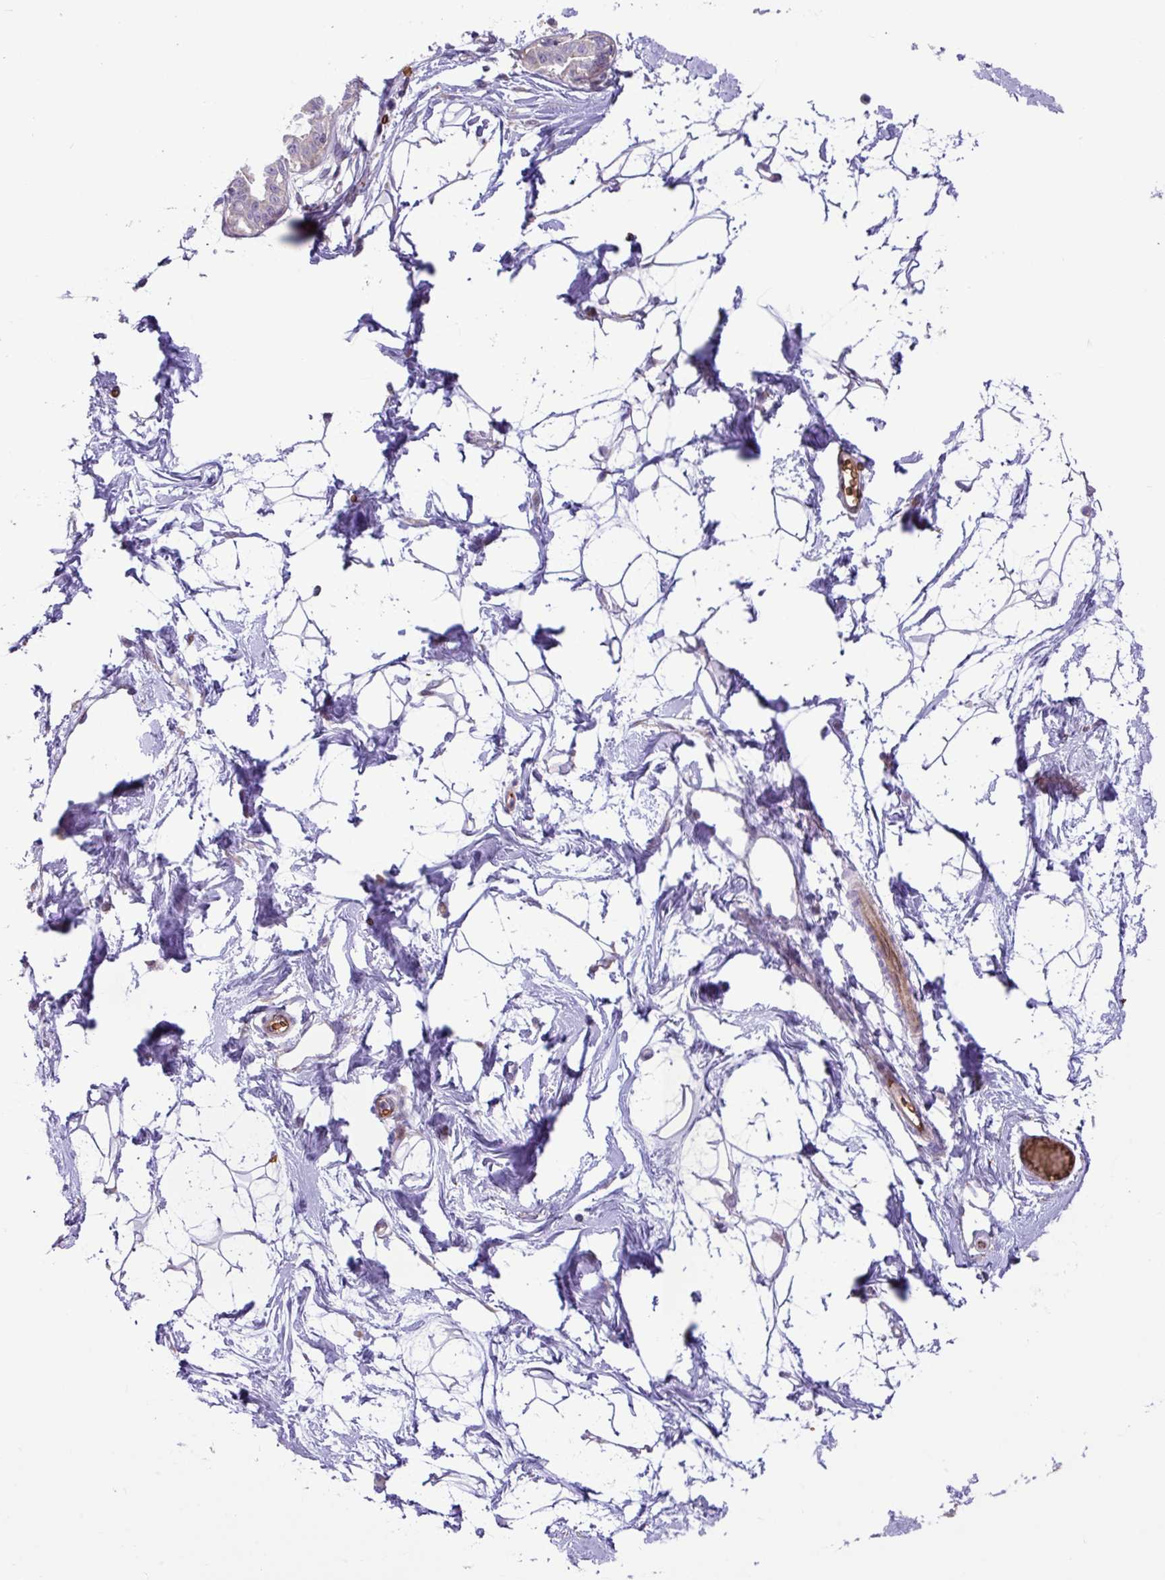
{"staining": {"intensity": "negative", "quantity": "none", "location": "none"}, "tissue": "breast", "cell_type": "Adipocytes", "image_type": "normal", "snomed": [{"axis": "morphology", "description": "Normal tissue, NOS"}, {"axis": "topography", "description": "Breast"}], "caption": "High magnification brightfield microscopy of benign breast stained with DAB (brown) and counterstained with hematoxylin (blue): adipocytes show no significant expression.", "gene": "RAD21L1", "patient": {"sex": "female", "age": 45}}